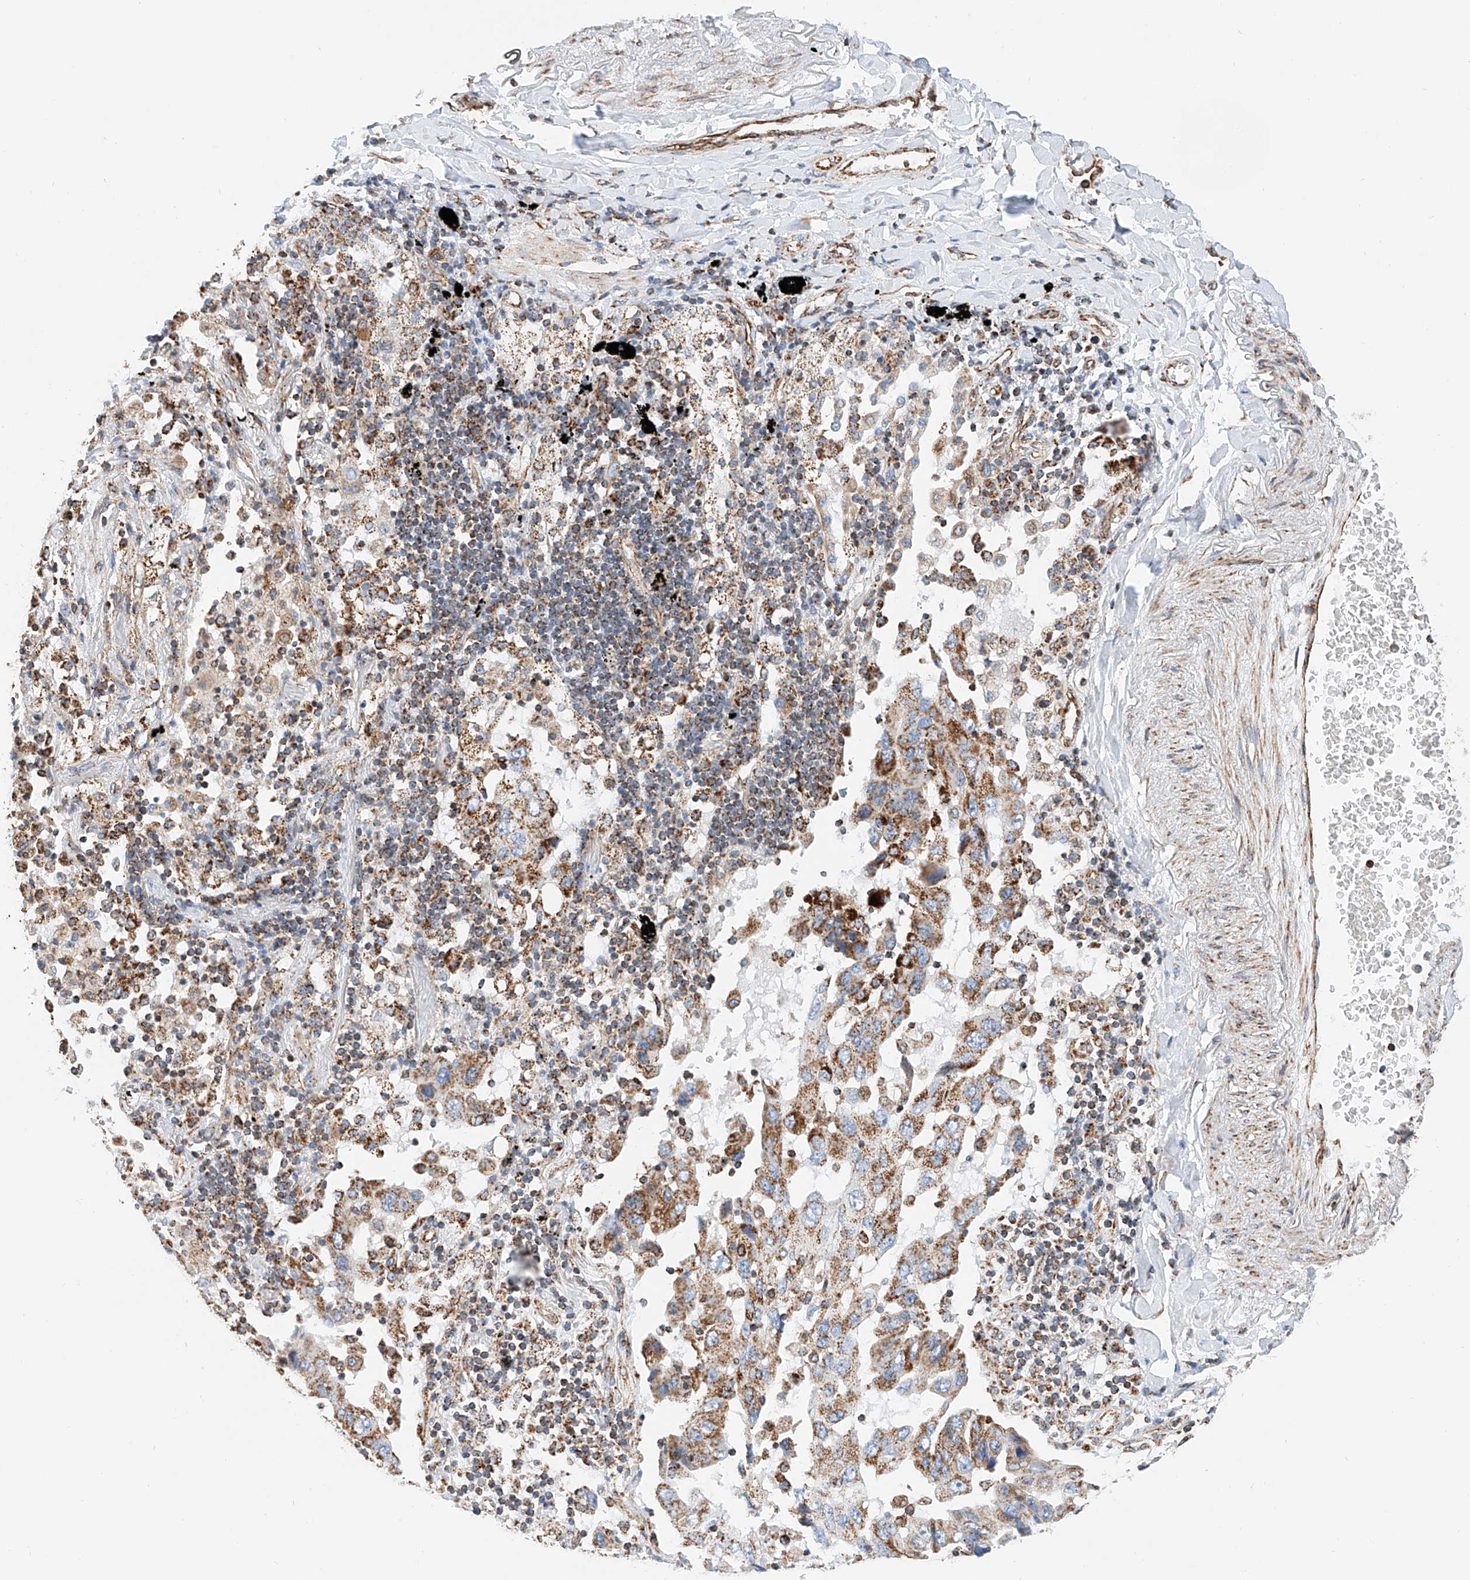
{"staining": {"intensity": "moderate", "quantity": ">75%", "location": "cytoplasmic/membranous"}, "tissue": "lung cancer", "cell_type": "Tumor cells", "image_type": "cancer", "snomed": [{"axis": "morphology", "description": "Adenocarcinoma, NOS"}, {"axis": "topography", "description": "Lung"}], "caption": "A brown stain shows moderate cytoplasmic/membranous staining of a protein in lung cancer (adenocarcinoma) tumor cells.", "gene": "NDUFV3", "patient": {"sex": "female", "age": 65}}